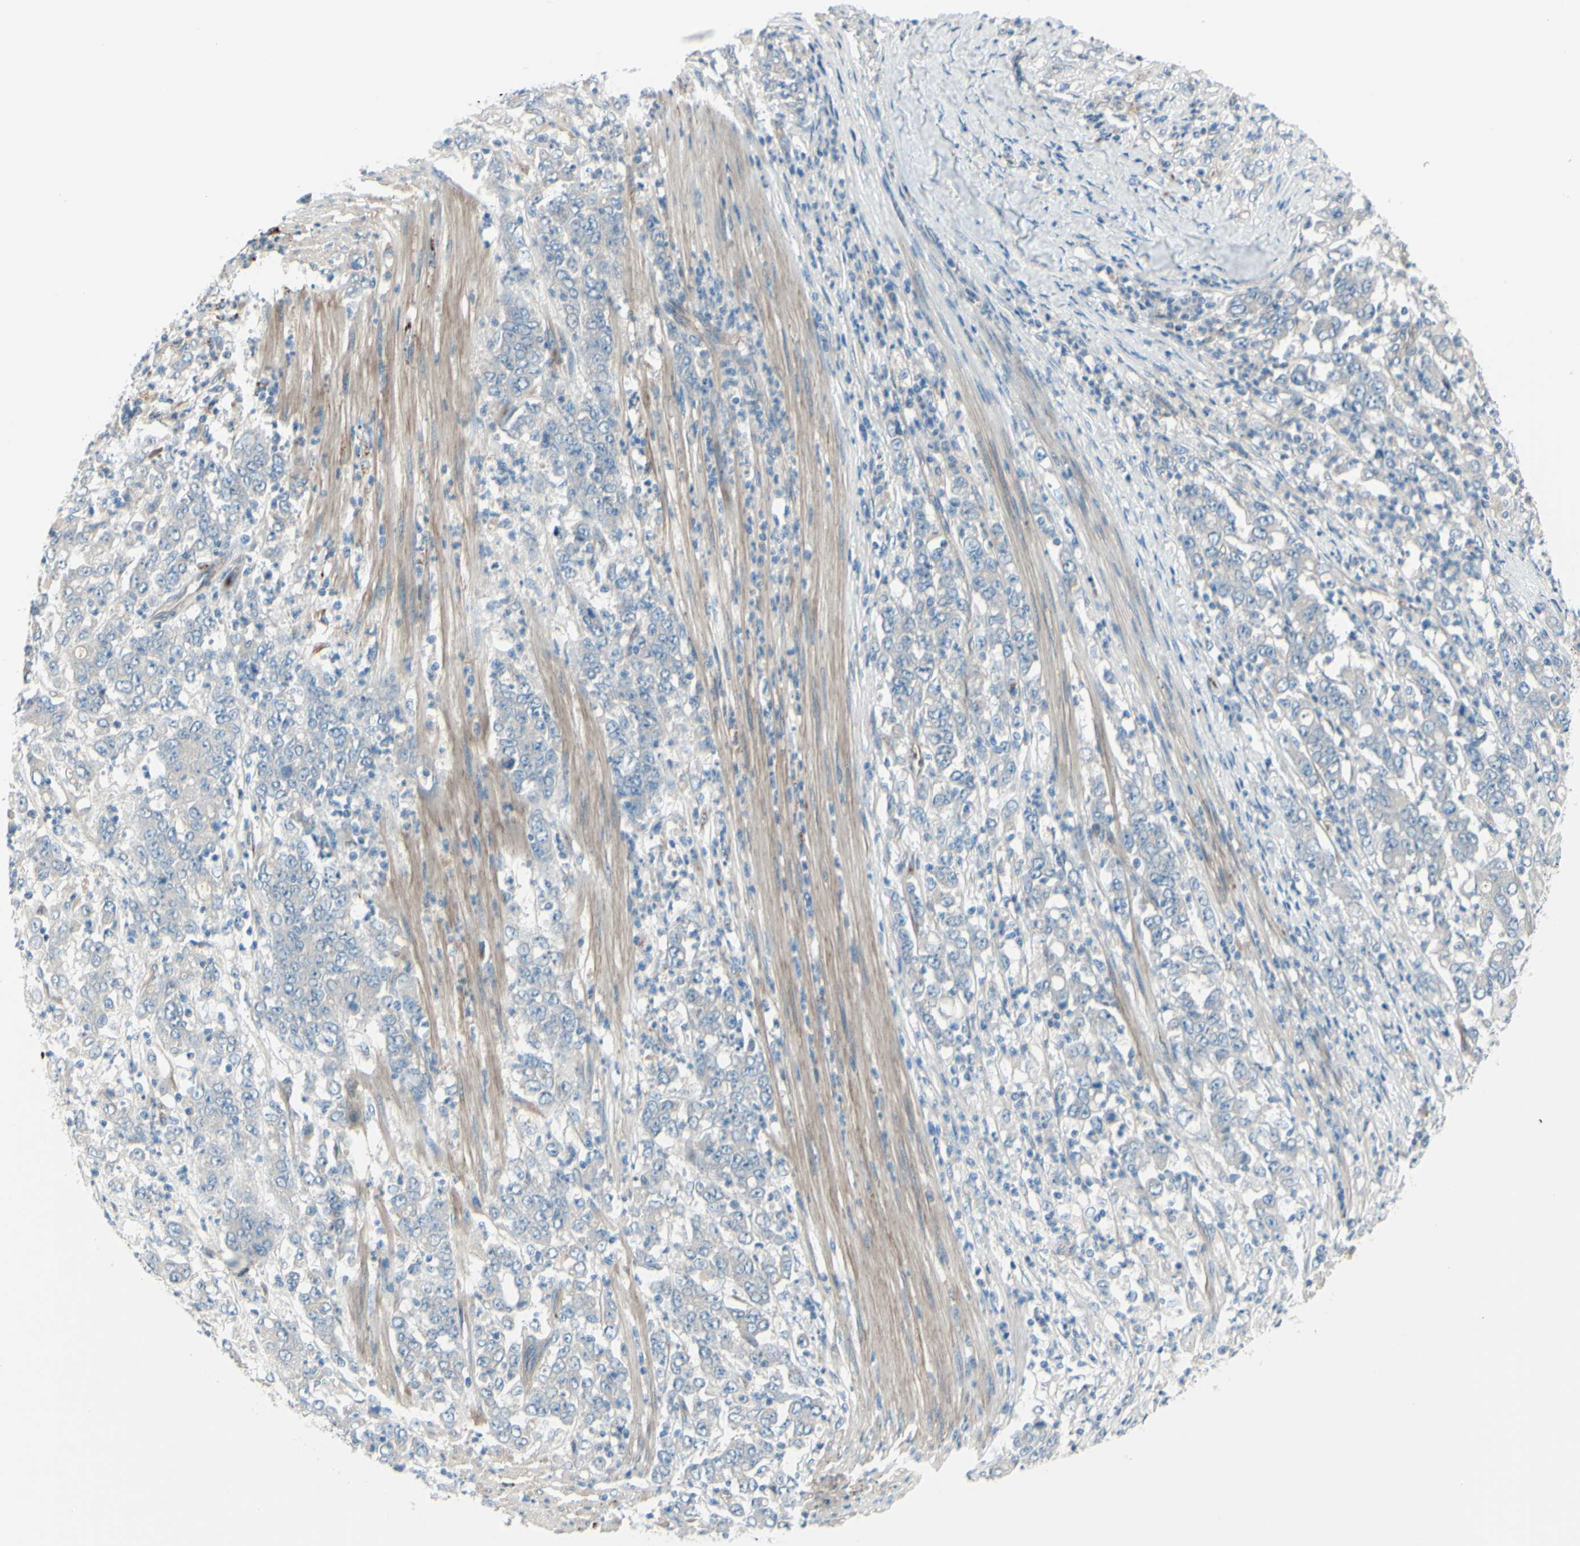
{"staining": {"intensity": "weak", "quantity": ">75%", "location": "cytoplasmic/membranous"}, "tissue": "stomach cancer", "cell_type": "Tumor cells", "image_type": "cancer", "snomed": [{"axis": "morphology", "description": "Adenocarcinoma, NOS"}, {"axis": "topography", "description": "Stomach, lower"}], "caption": "Adenocarcinoma (stomach) stained with immunohistochemistry (IHC) demonstrates weak cytoplasmic/membranous expression in about >75% of tumor cells.", "gene": "PCDHGA2", "patient": {"sex": "female", "age": 71}}